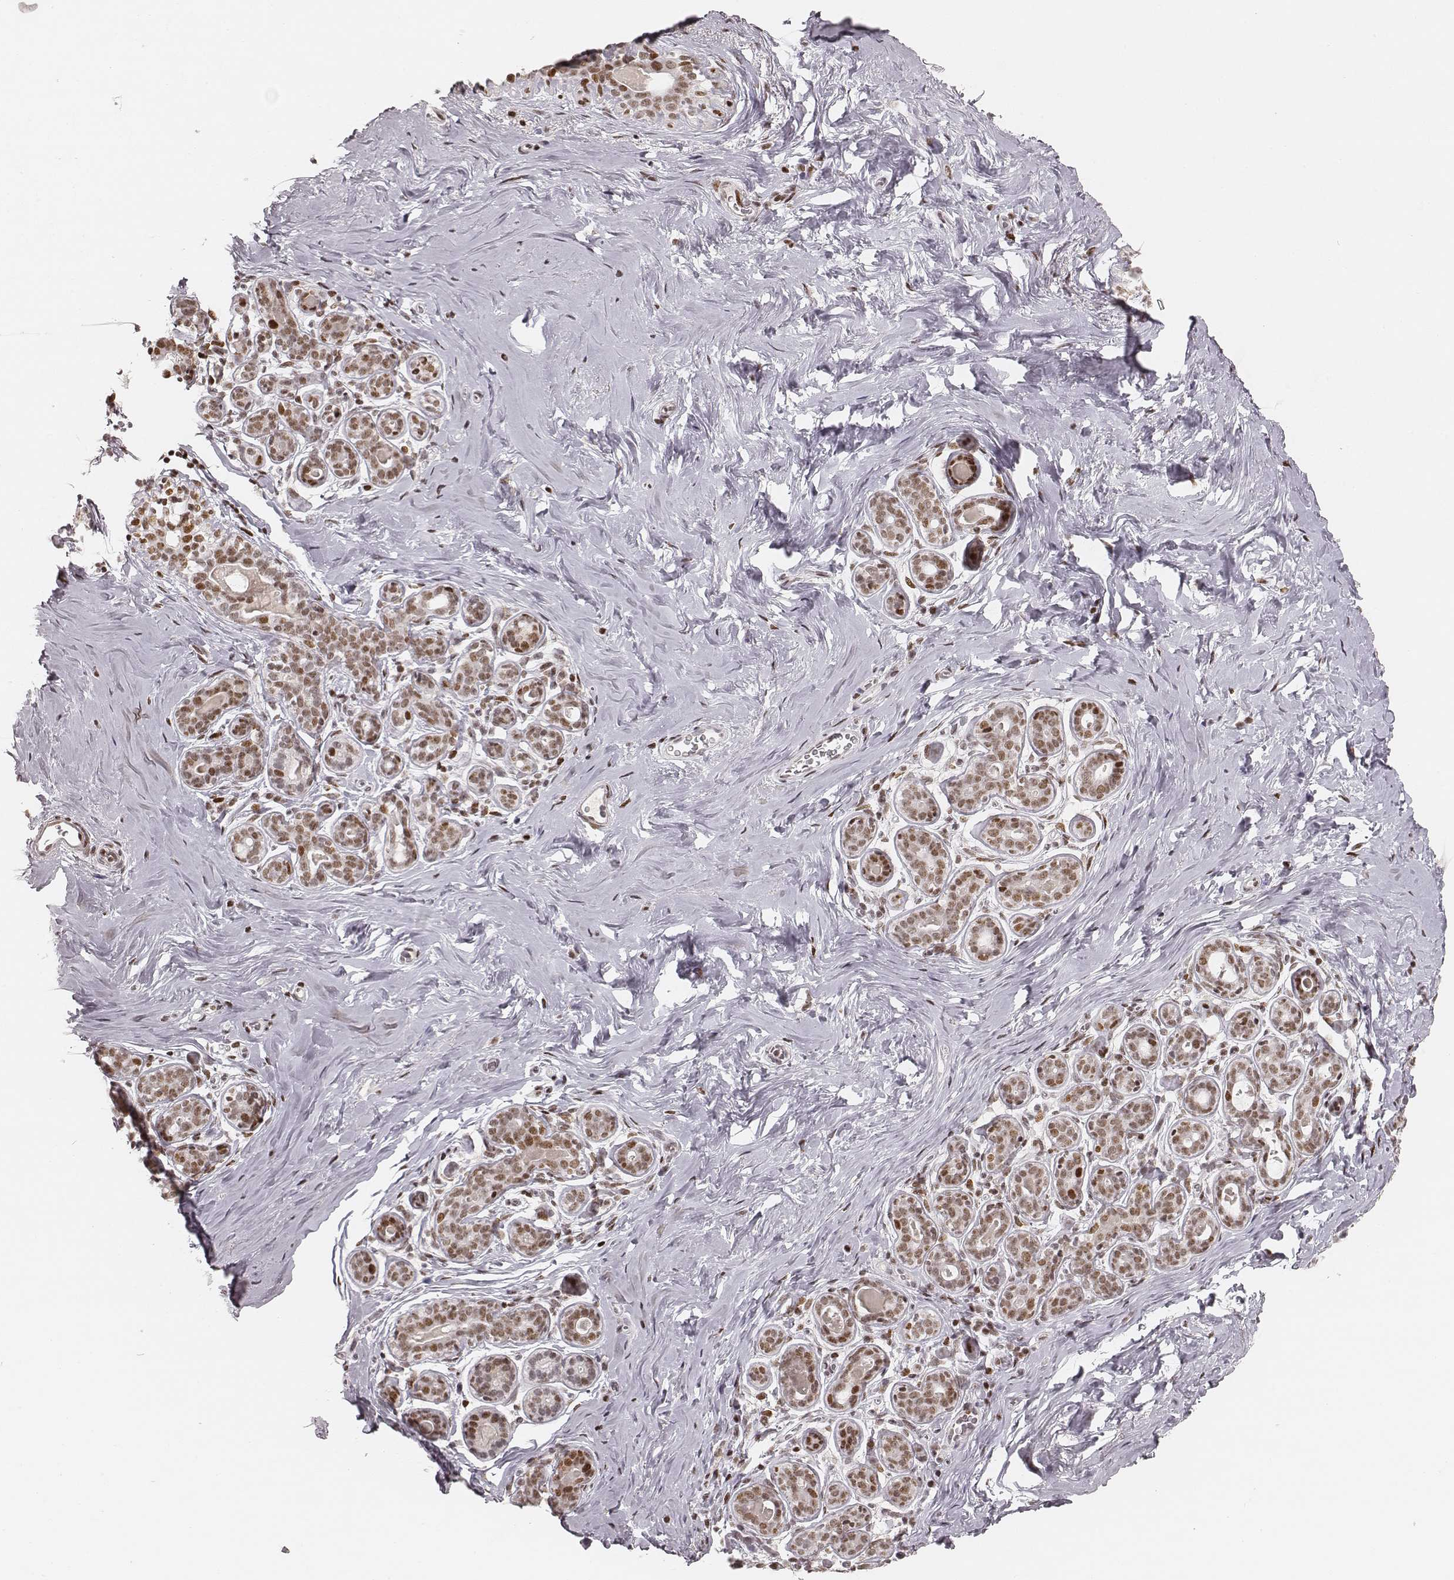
{"staining": {"intensity": "weak", "quantity": ">75%", "location": "nuclear"}, "tissue": "breast", "cell_type": "Adipocytes", "image_type": "normal", "snomed": [{"axis": "morphology", "description": "Normal tissue, NOS"}, {"axis": "topography", "description": "Skin"}, {"axis": "topography", "description": "Breast"}], "caption": "A histopathology image of breast stained for a protein reveals weak nuclear brown staining in adipocytes. The staining was performed using DAB, with brown indicating positive protein expression. Nuclei are stained blue with hematoxylin.", "gene": "HNRNPC", "patient": {"sex": "female", "age": 43}}